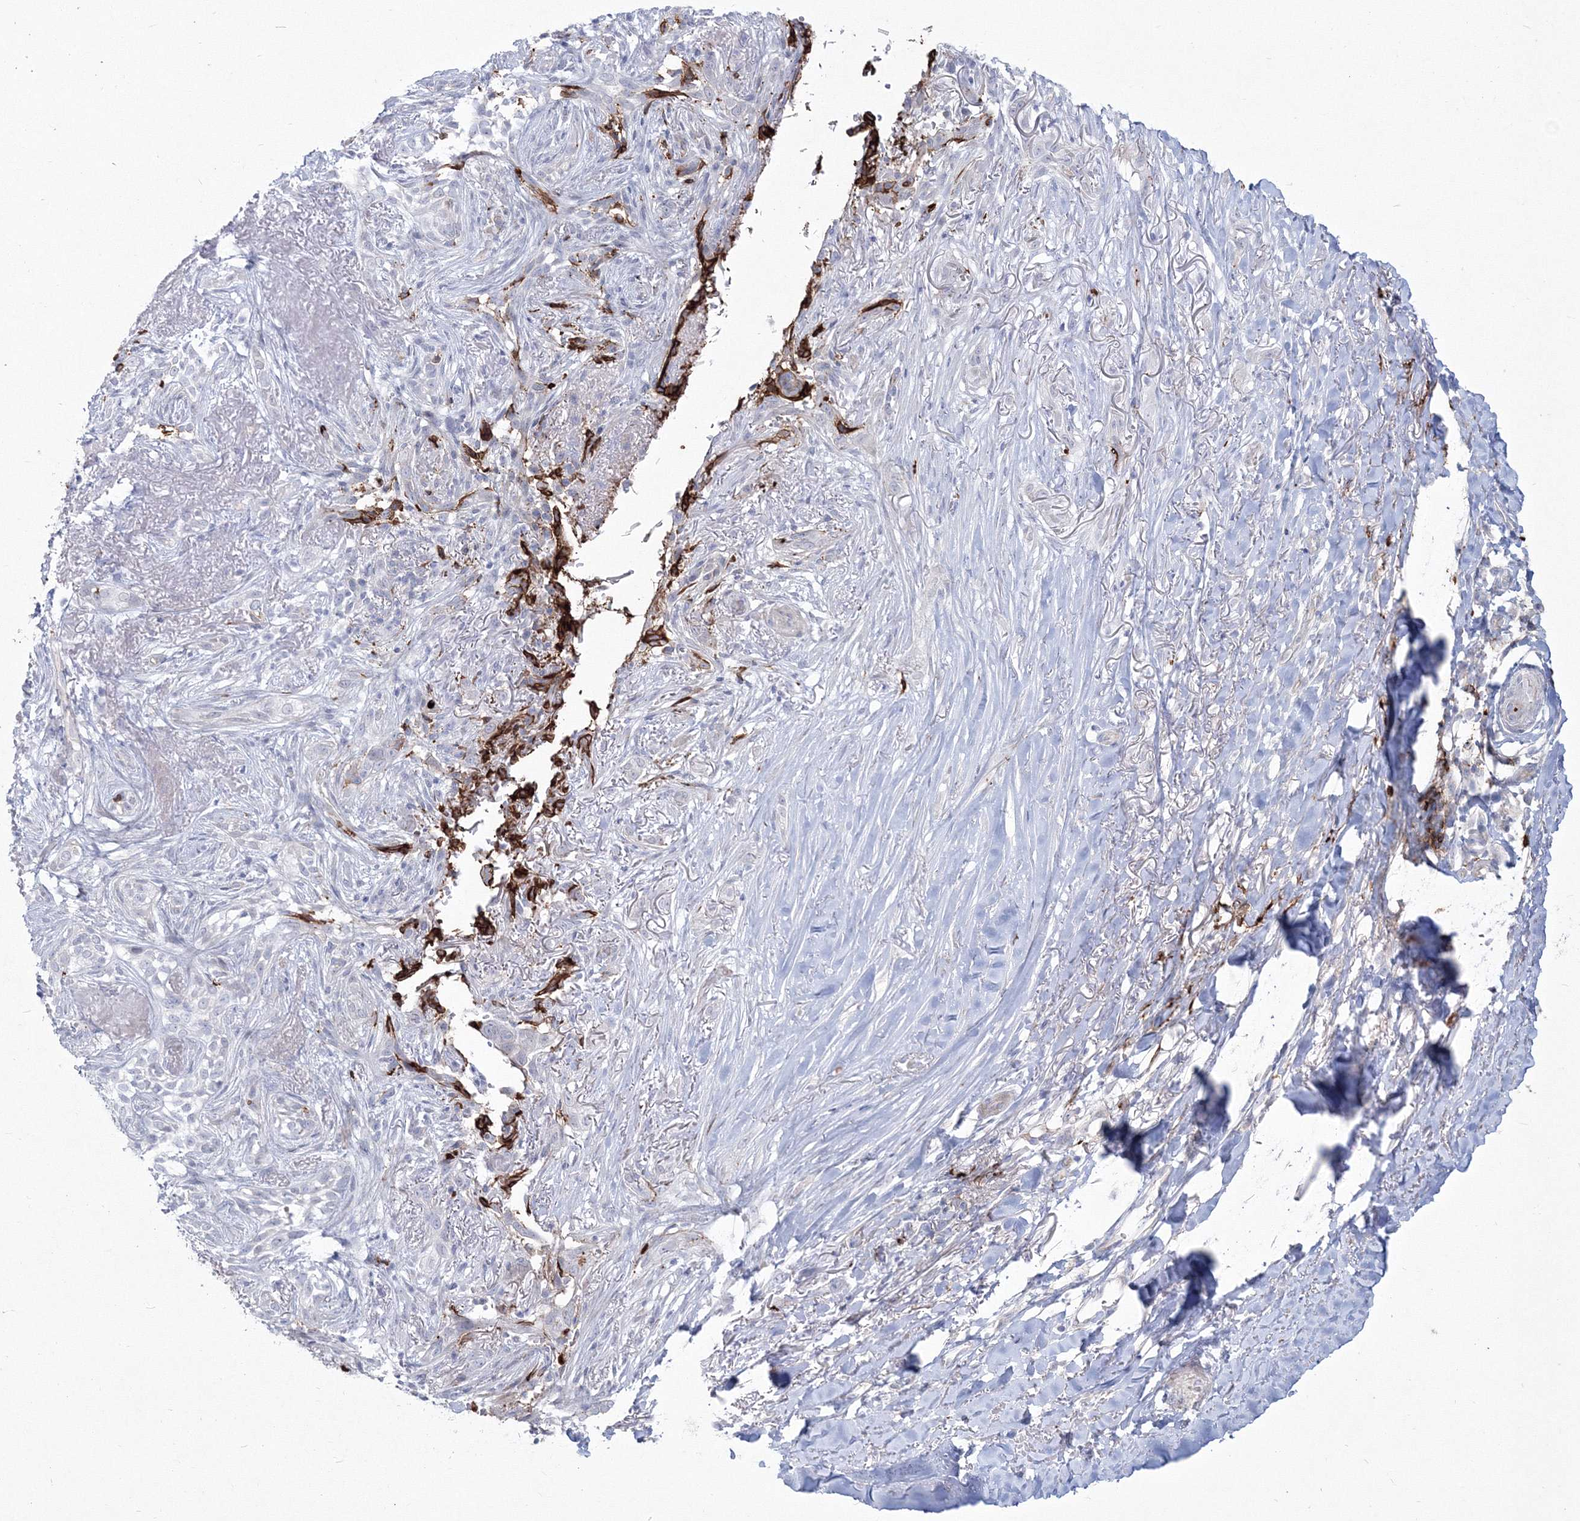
{"staining": {"intensity": "negative", "quantity": "none", "location": "none"}, "tissue": "adipose tissue", "cell_type": "Adipocytes", "image_type": "normal", "snomed": [{"axis": "morphology", "description": "Normal tissue, NOS"}, {"axis": "morphology", "description": "Basal cell carcinoma"}, {"axis": "topography", "description": "Skin"}], "caption": "Immunohistochemistry (IHC) histopathology image of benign adipose tissue: adipose tissue stained with DAB (3,3'-diaminobenzidine) displays no significant protein positivity in adipocytes.", "gene": "HYAL2", "patient": {"sex": "female", "age": 89}}